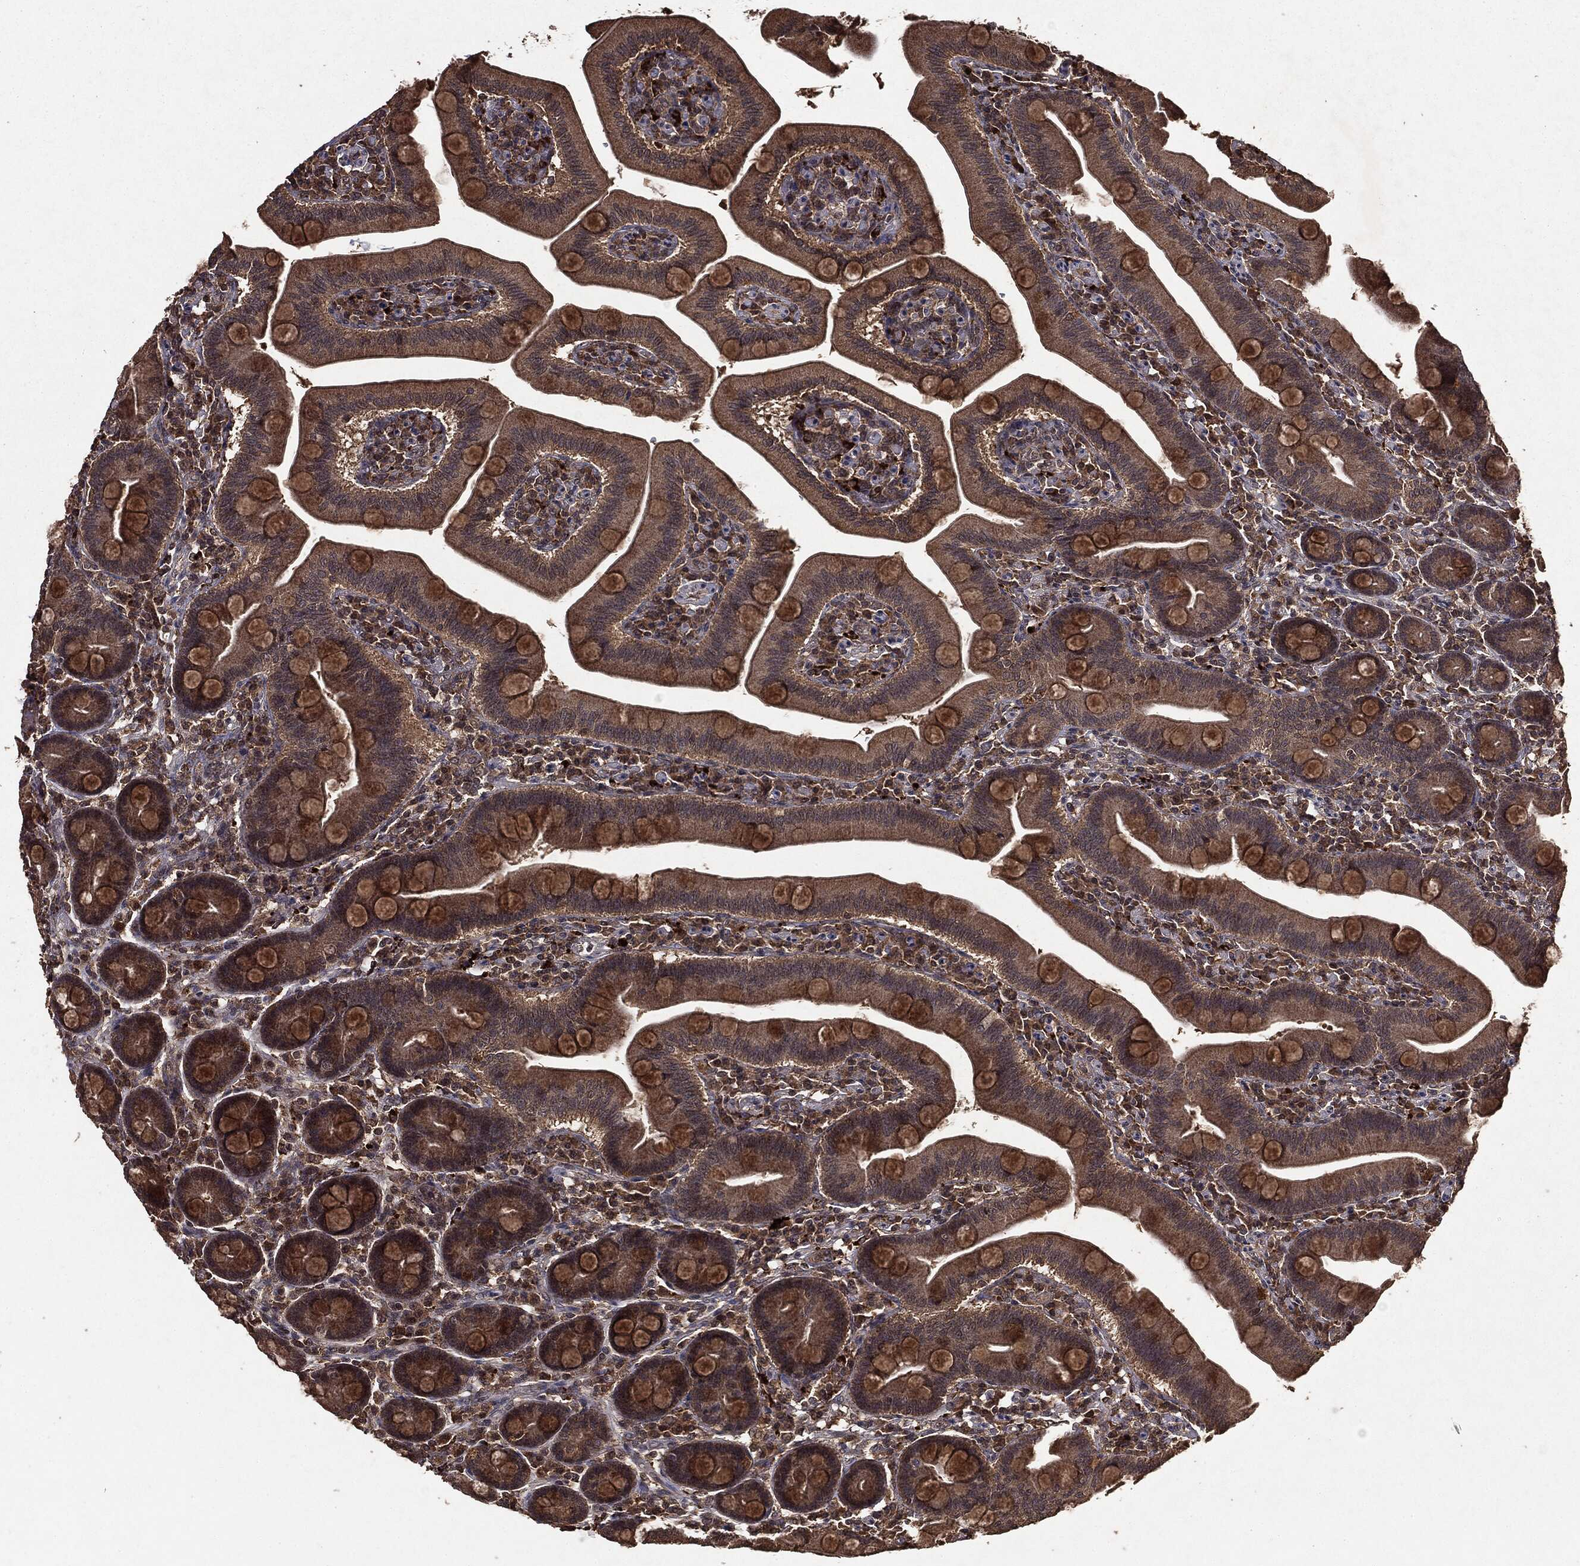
{"staining": {"intensity": "moderate", "quantity": ">75%", "location": "cytoplasmic/membranous"}, "tissue": "duodenum", "cell_type": "Glandular cells", "image_type": "normal", "snomed": [{"axis": "morphology", "description": "Normal tissue, NOS"}, {"axis": "topography", "description": "Duodenum"}], "caption": "Unremarkable duodenum demonstrates moderate cytoplasmic/membranous staining in about >75% of glandular cells (Brightfield microscopy of DAB IHC at high magnification)..", "gene": "MTOR", "patient": {"sex": "male", "age": 59}}